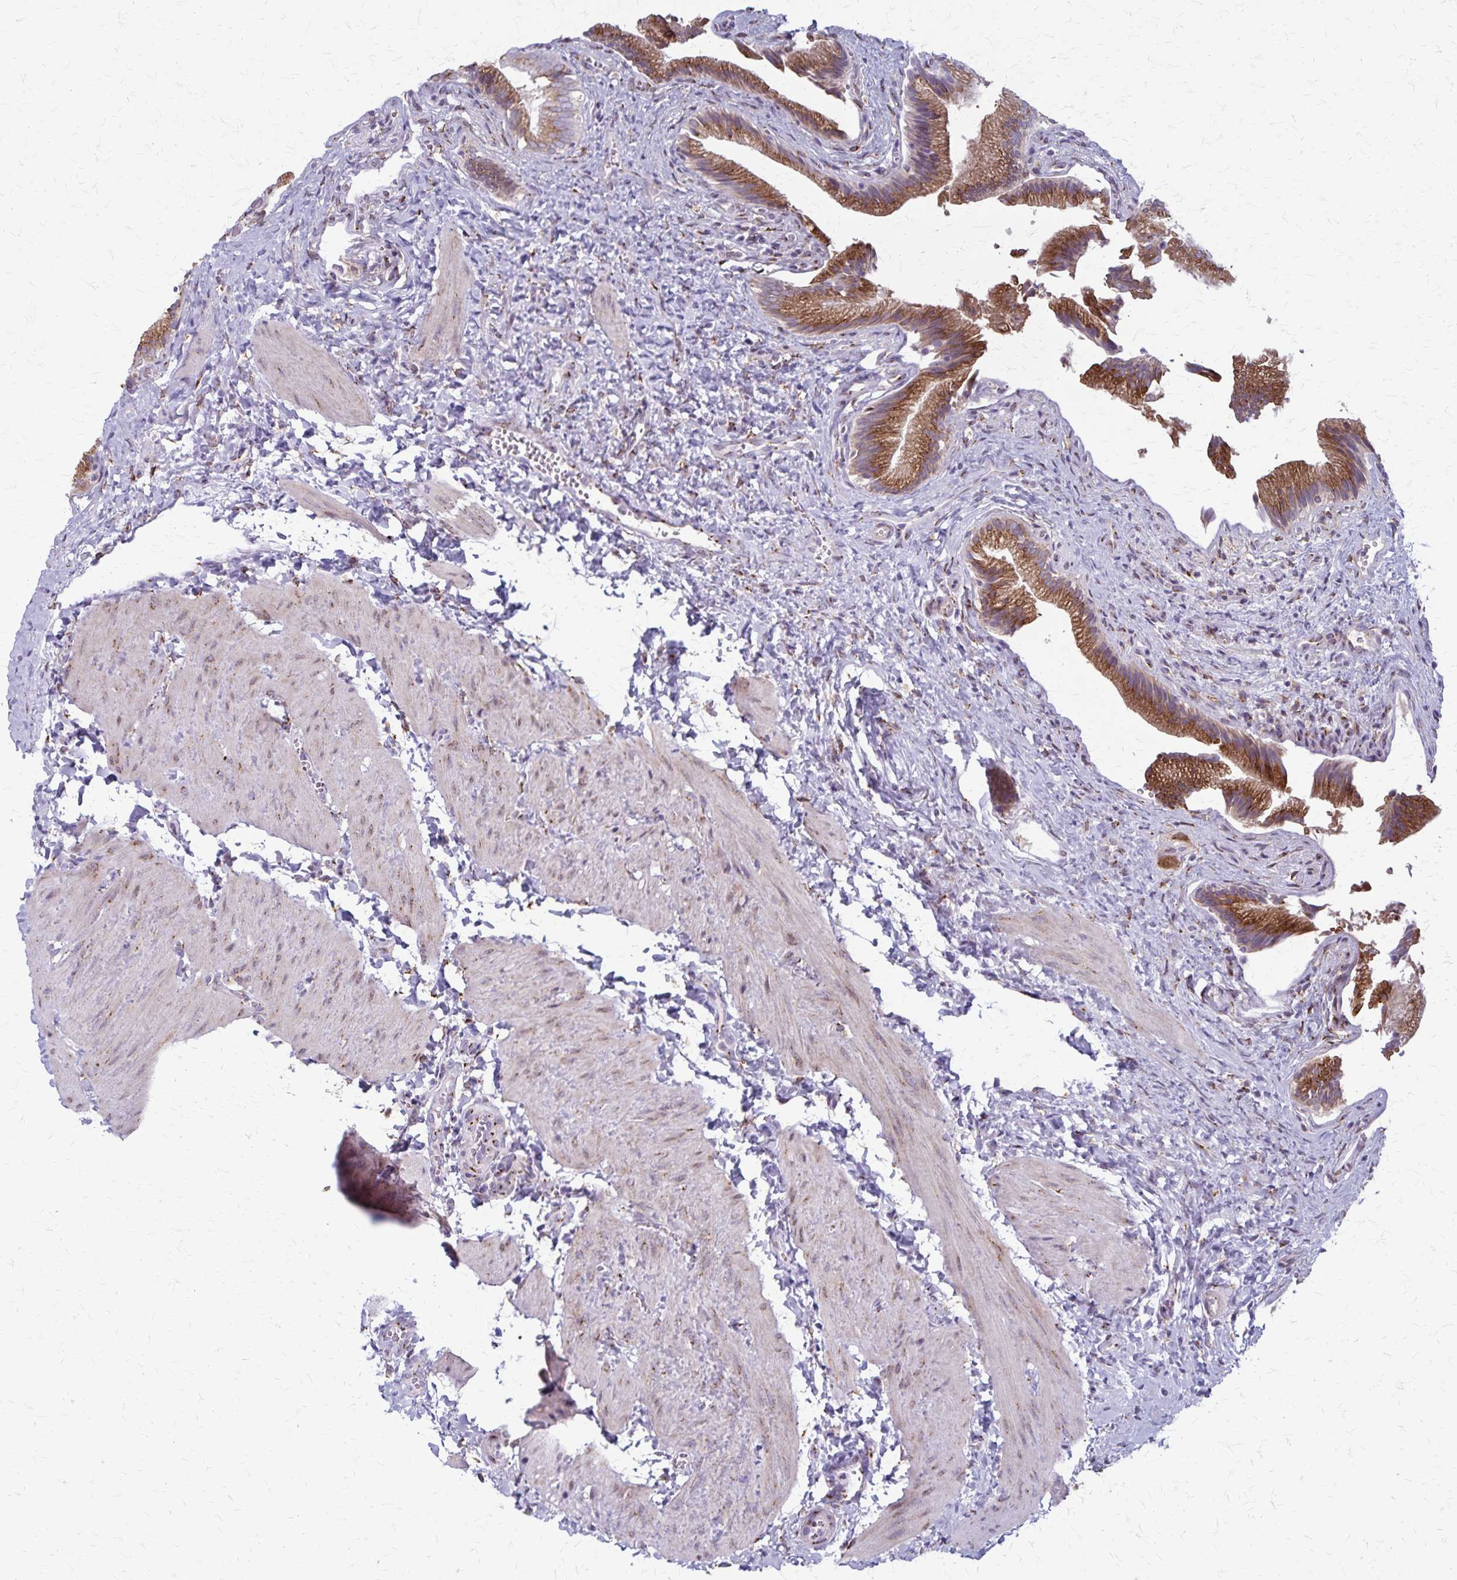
{"staining": {"intensity": "moderate", "quantity": ">75%", "location": "cytoplasmic/membranous"}, "tissue": "gallbladder", "cell_type": "Glandular cells", "image_type": "normal", "snomed": [{"axis": "morphology", "description": "Normal tissue, NOS"}, {"axis": "topography", "description": "Gallbladder"}], "caption": "Immunohistochemical staining of benign human gallbladder demonstrates medium levels of moderate cytoplasmic/membranous expression in about >75% of glandular cells.", "gene": "MCFD2", "patient": {"sex": "male", "age": 17}}